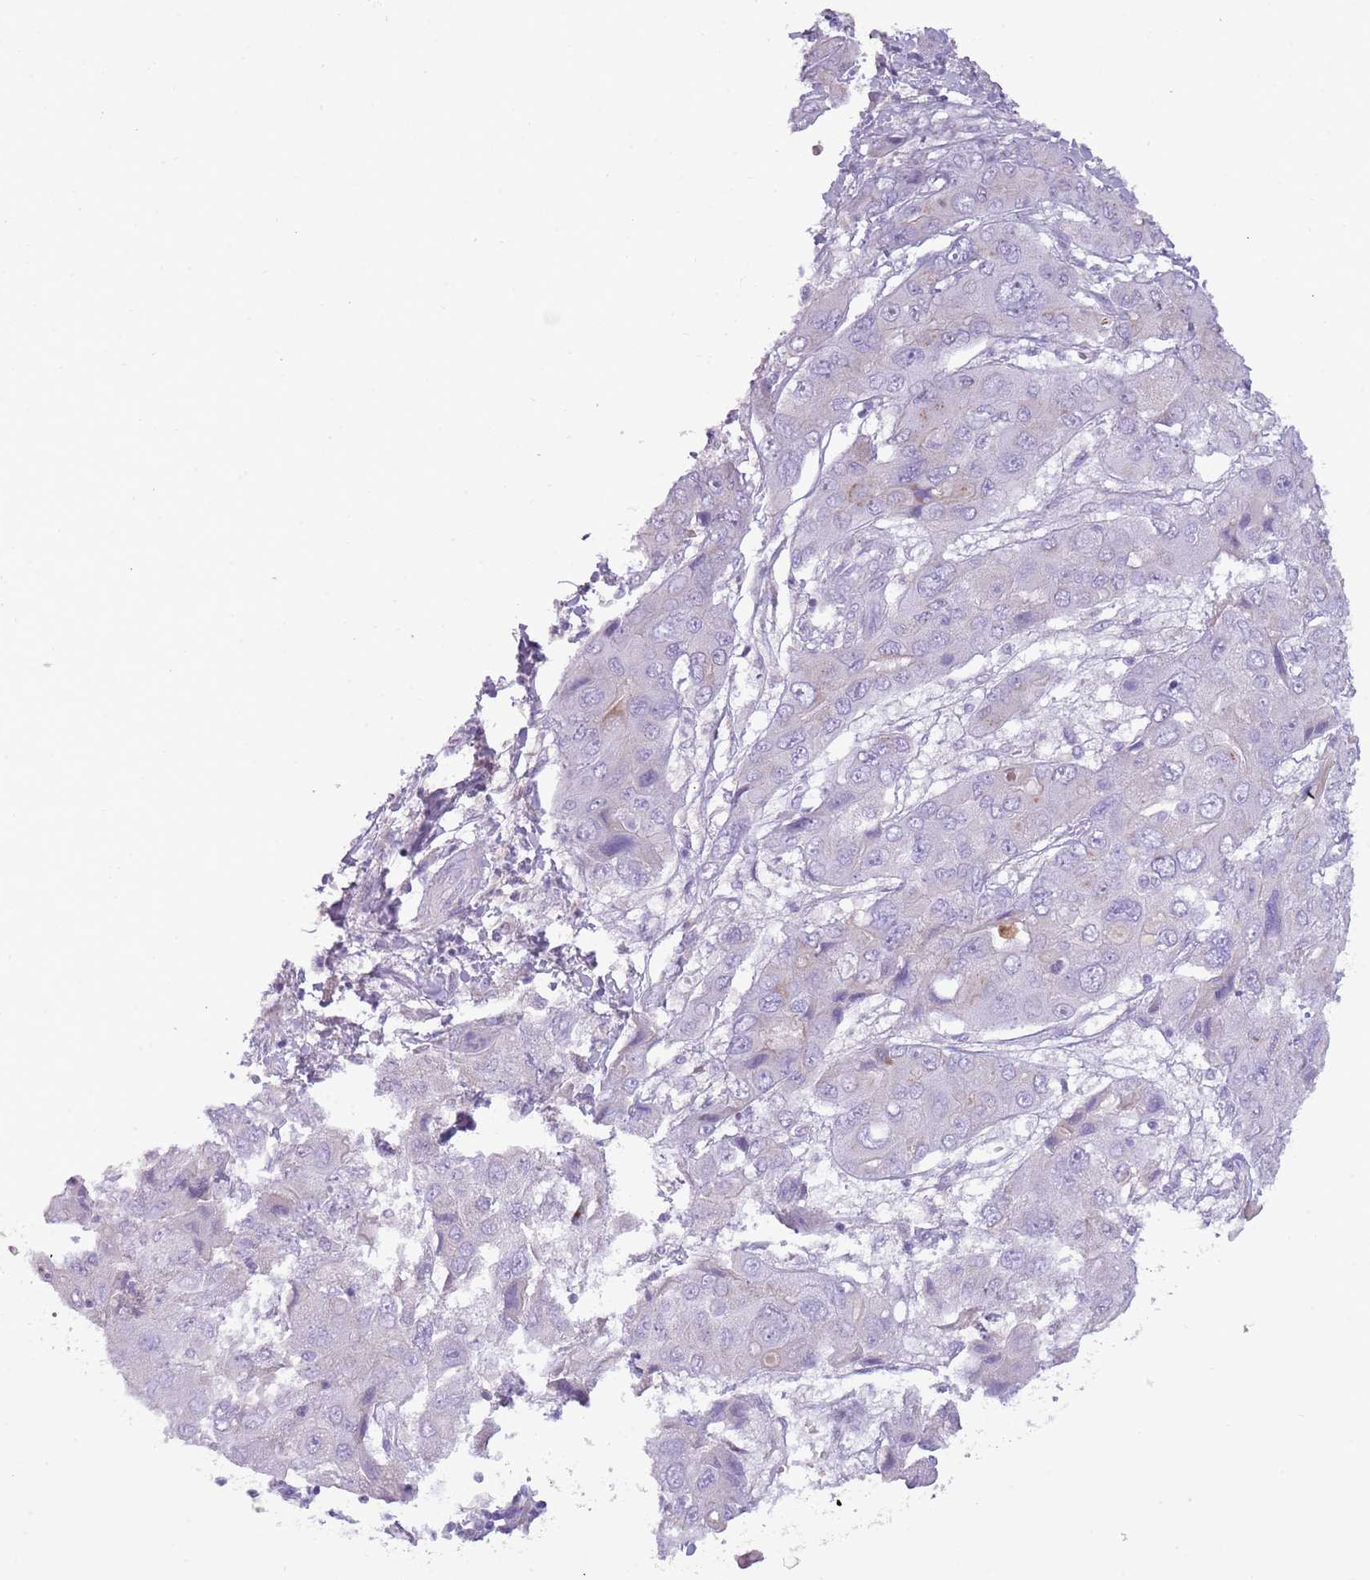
{"staining": {"intensity": "negative", "quantity": "none", "location": "none"}, "tissue": "liver cancer", "cell_type": "Tumor cells", "image_type": "cancer", "snomed": [{"axis": "morphology", "description": "Cholangiocarcinoma"}, {"axis": "topography", "description": "Liver"}], "caption": "Immunohistochemistry (IHC) of liver cholangiocarcinoma demonstrates no expression in tumor cells.", "gene": "NBPF6", "patient": {"sex": "male", "age": 67}}